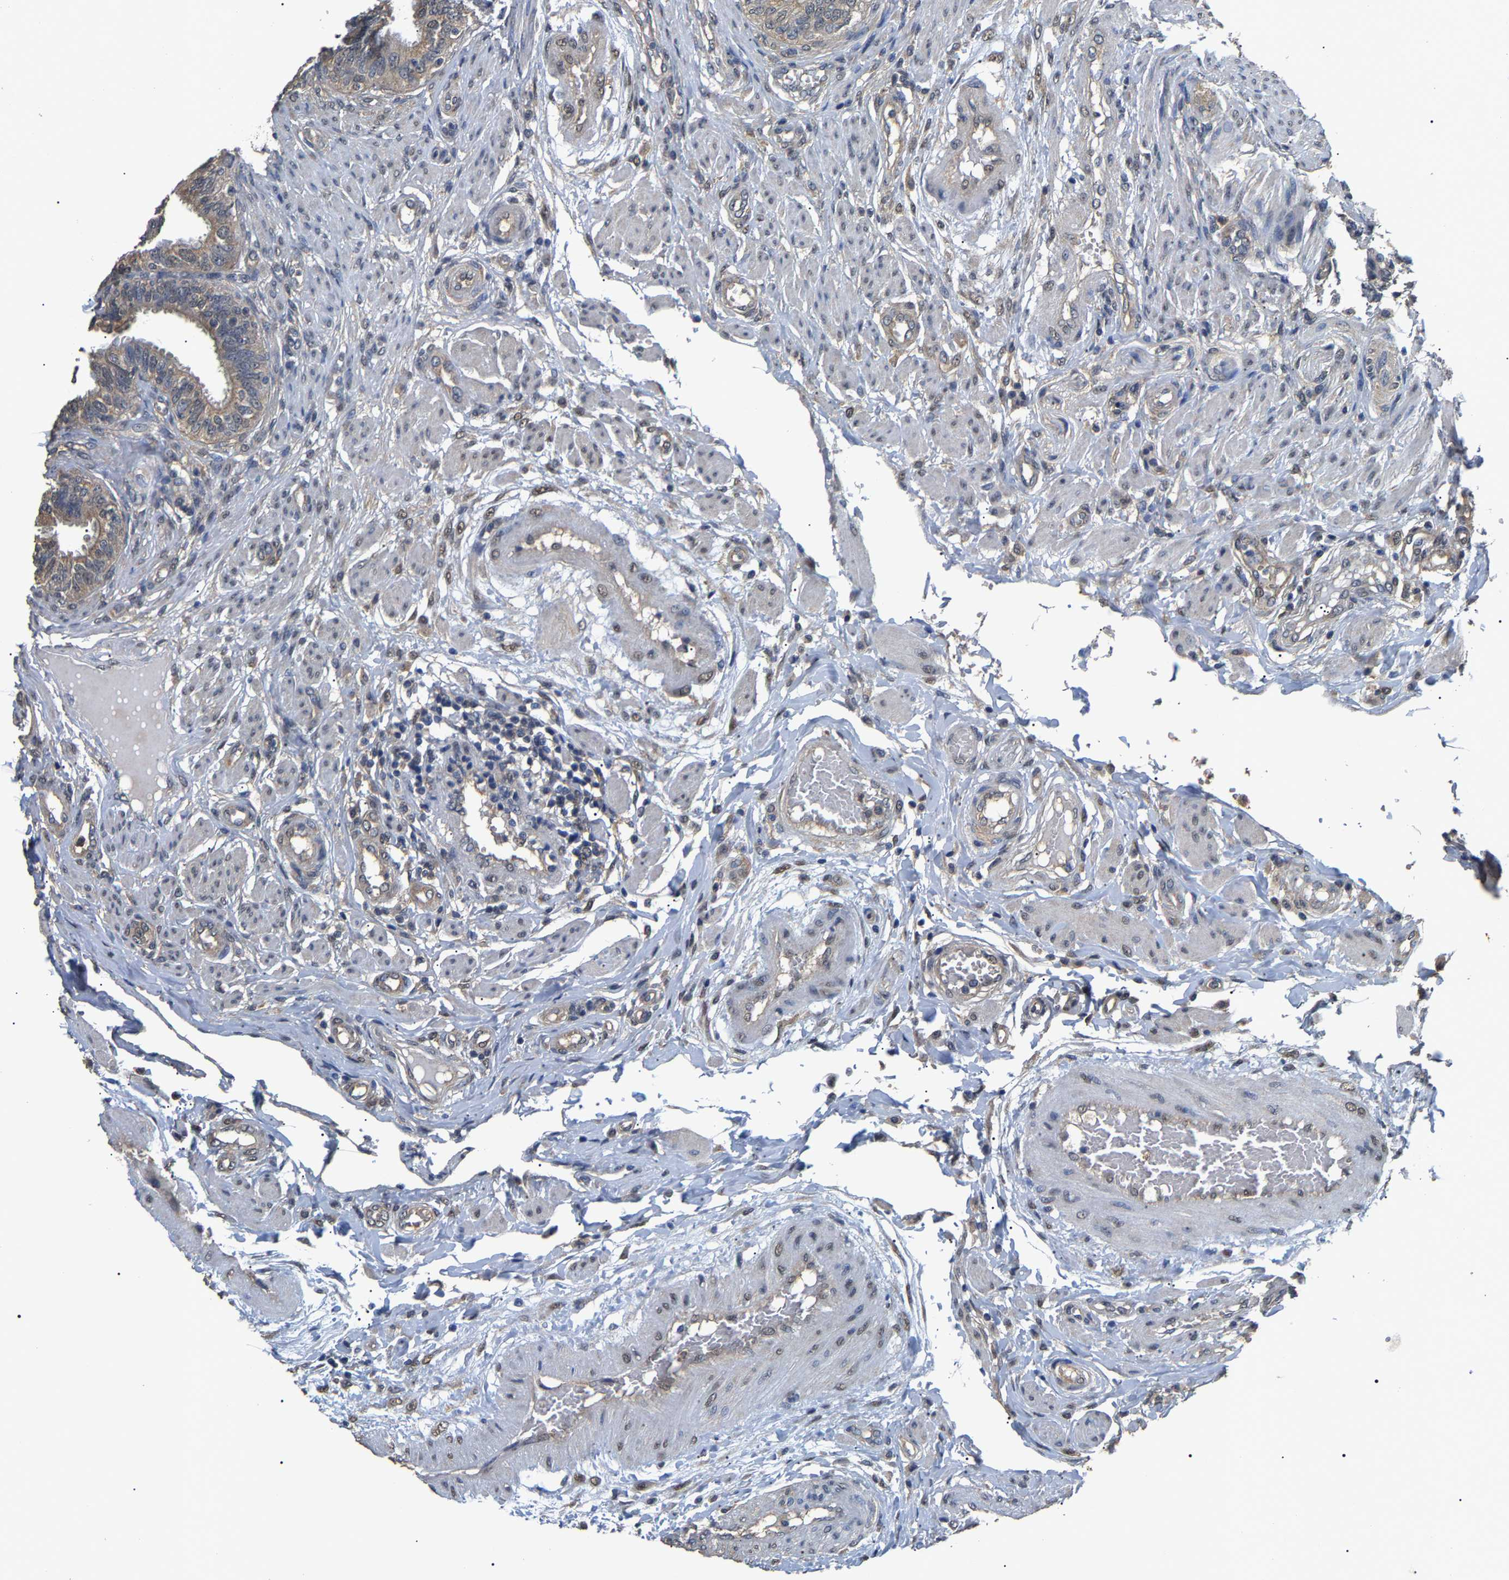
{"staining": {"intensity": "weak", "quantity": ">75%", "location": "cytoplasmic/membranous"}, "tissue": "fallopian tube", "cell_type": "Glandular cells", "image_type": "normal", "snomed": [{"axis": "morphology", "description": "Normal tissue, NOS"}, {"axis": "topography", "description": "Fallopian tube"}, {"axis": "topography", "description": "Placenta"}], "caption": "Fallopian tube stained with immunohistochemistry (IHC) reveals weak cytoplasmic/membranous positivity in approximately >75% of glandular cells. The staining was performed using DAB (3,3'-diaminobenzidine), with brown indicating positive protein expression. Nuclei are stained blue with hematoxylin.", "gene": "PSMD8", "patient": {"sex": "female", "age": 34}}